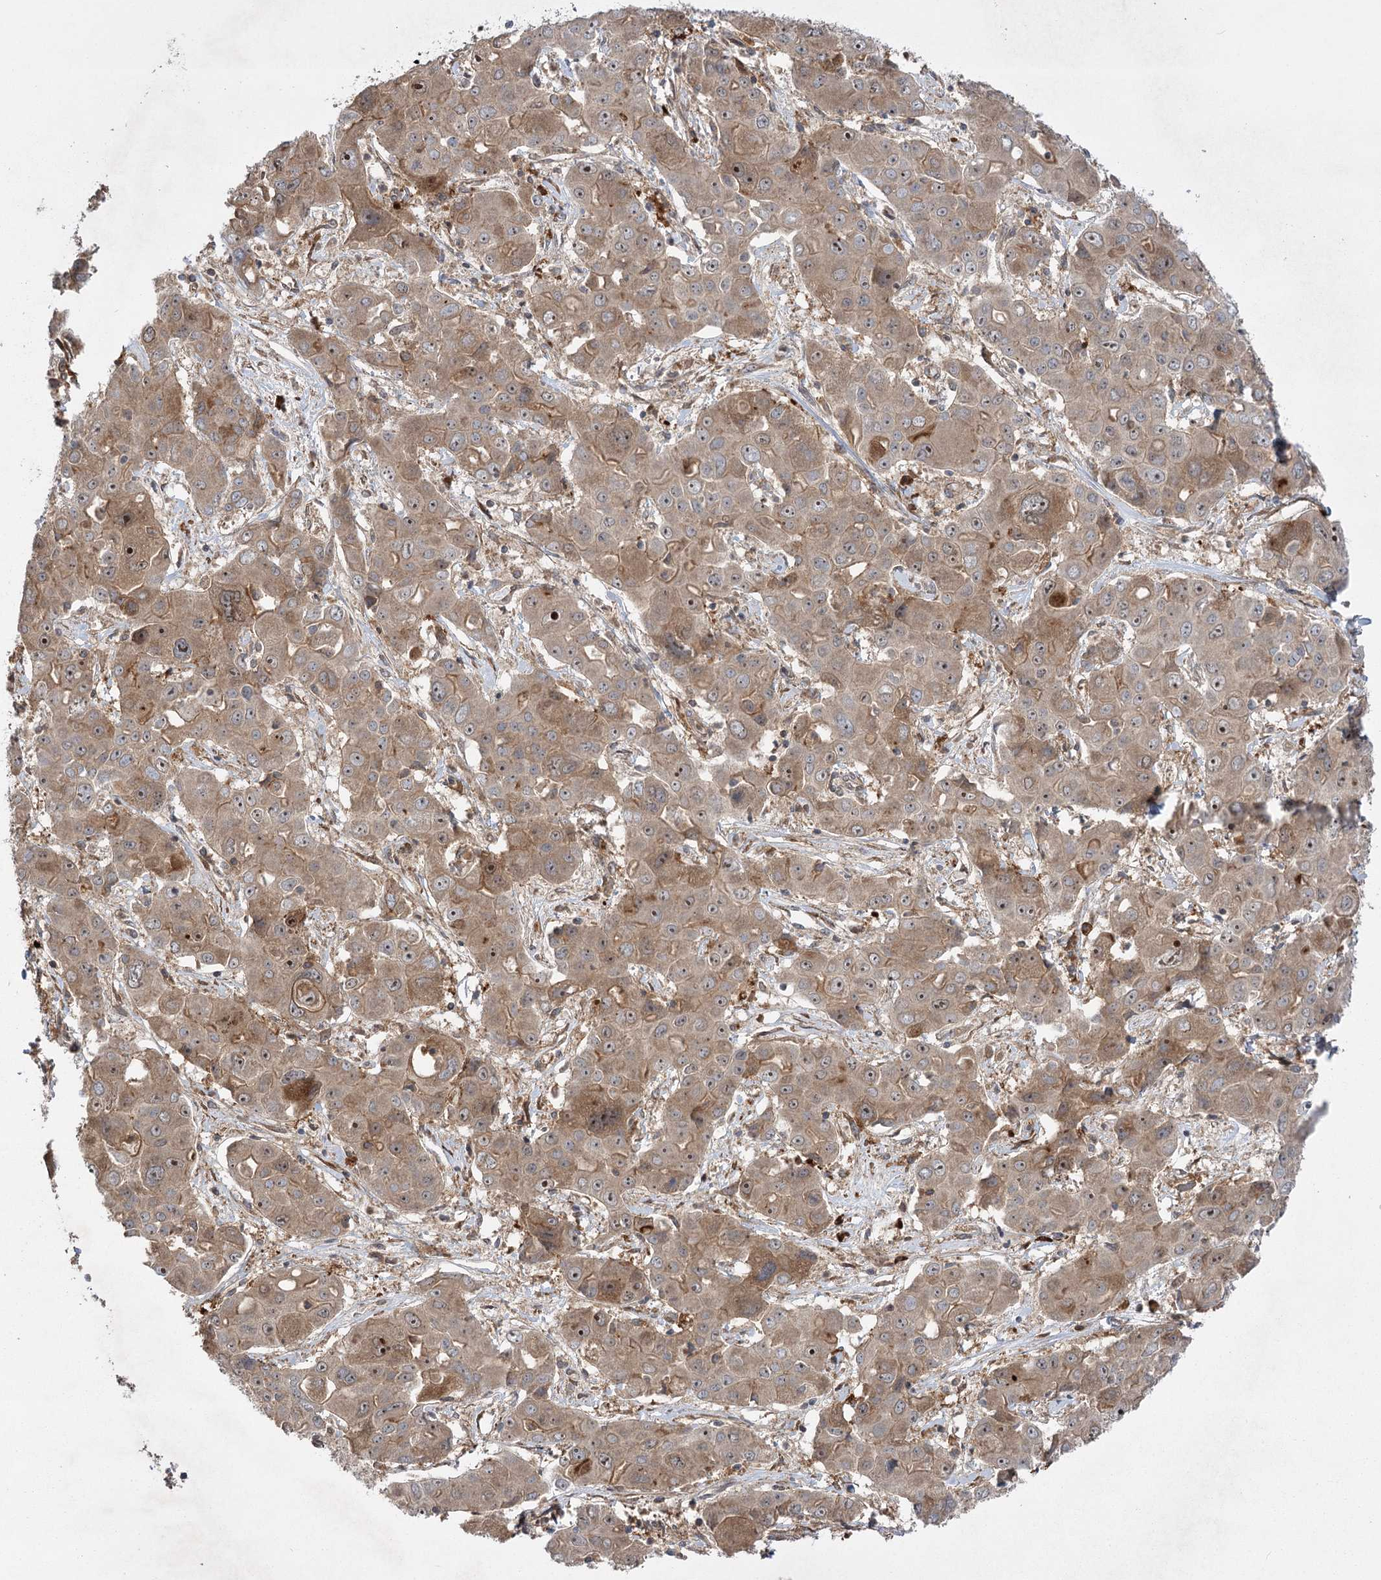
{"staining": {"intensity": "weak", "quantity": ">75%", "location": "cytoplasmic/membranous"}, "tissue": "liver cancer", "cell_type": "Tumor cells", "image_type": "cancer", "snomed": [{"axis": "morphology", "description": "Cholangiocarcinoma"}, {"axis": "topography", "description": "Liver"}], "caption": "Cholangiocarcinoma (liver) stained for a protein (brown) demonstrates weak cytoplasmic/membranous positive positivity in about >75% of tumor cells.", "gene": "KCNN2", "patient": {"sex": "male", "age": 67}}